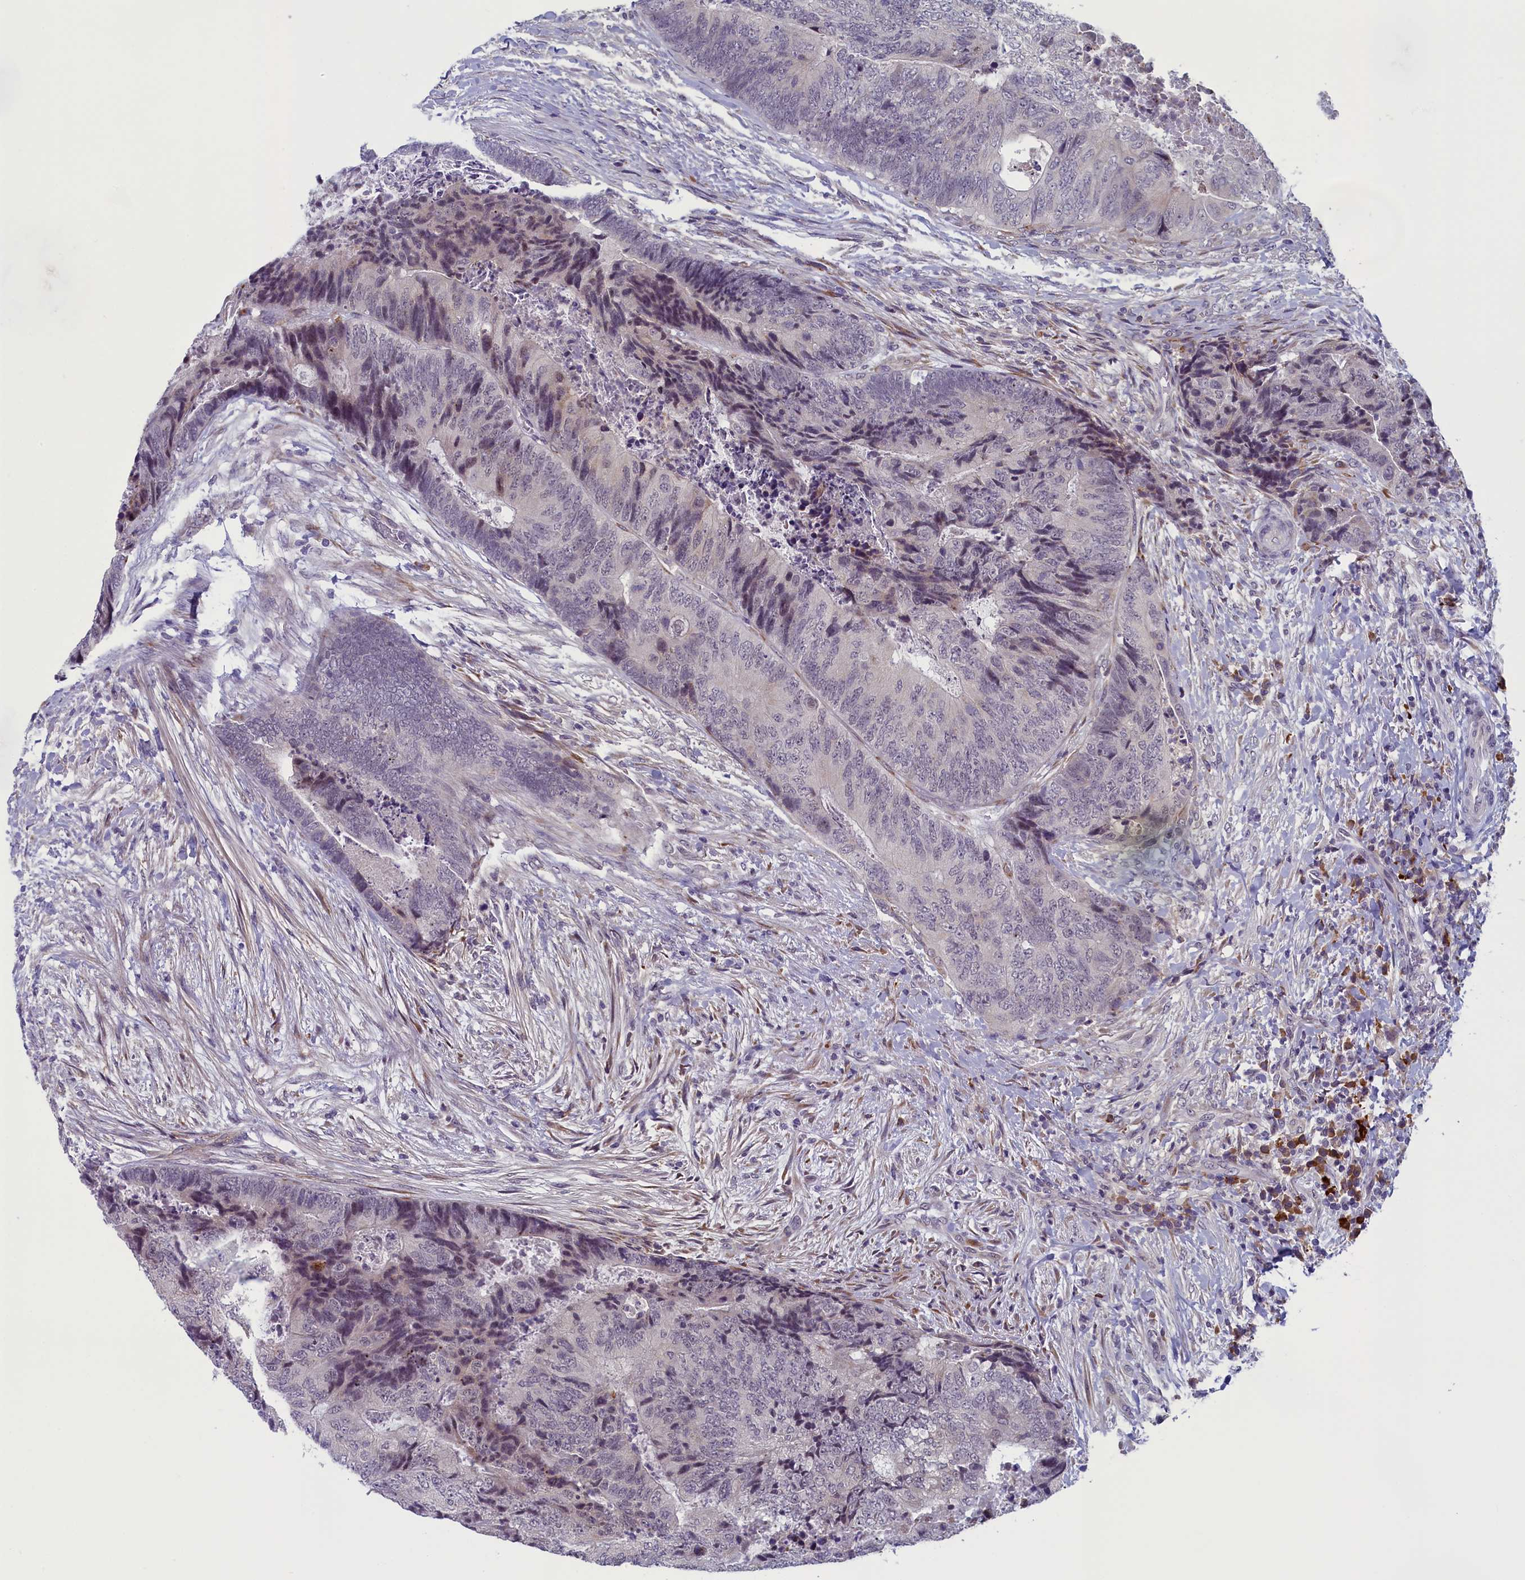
{"staining": {"intensity": "weak", "quantity": "<25%", "location": "nuclear"}, "tissue": "colorectal cancer", "cell_type": "Tumor cells", "image_type": "cancer", "snomed": [{"axis": "morphology", "description": "Adenocarcinoma, NOS"}, {"axis": "topography", "description": "Colon"}], "caption": "Tumor cells show no significant positivity in colorectal cancer. (DAB immunohistochemistry, high magnification).", "gene": "CNEP1R1", "patient": {"sex": "female", "age": 67}}